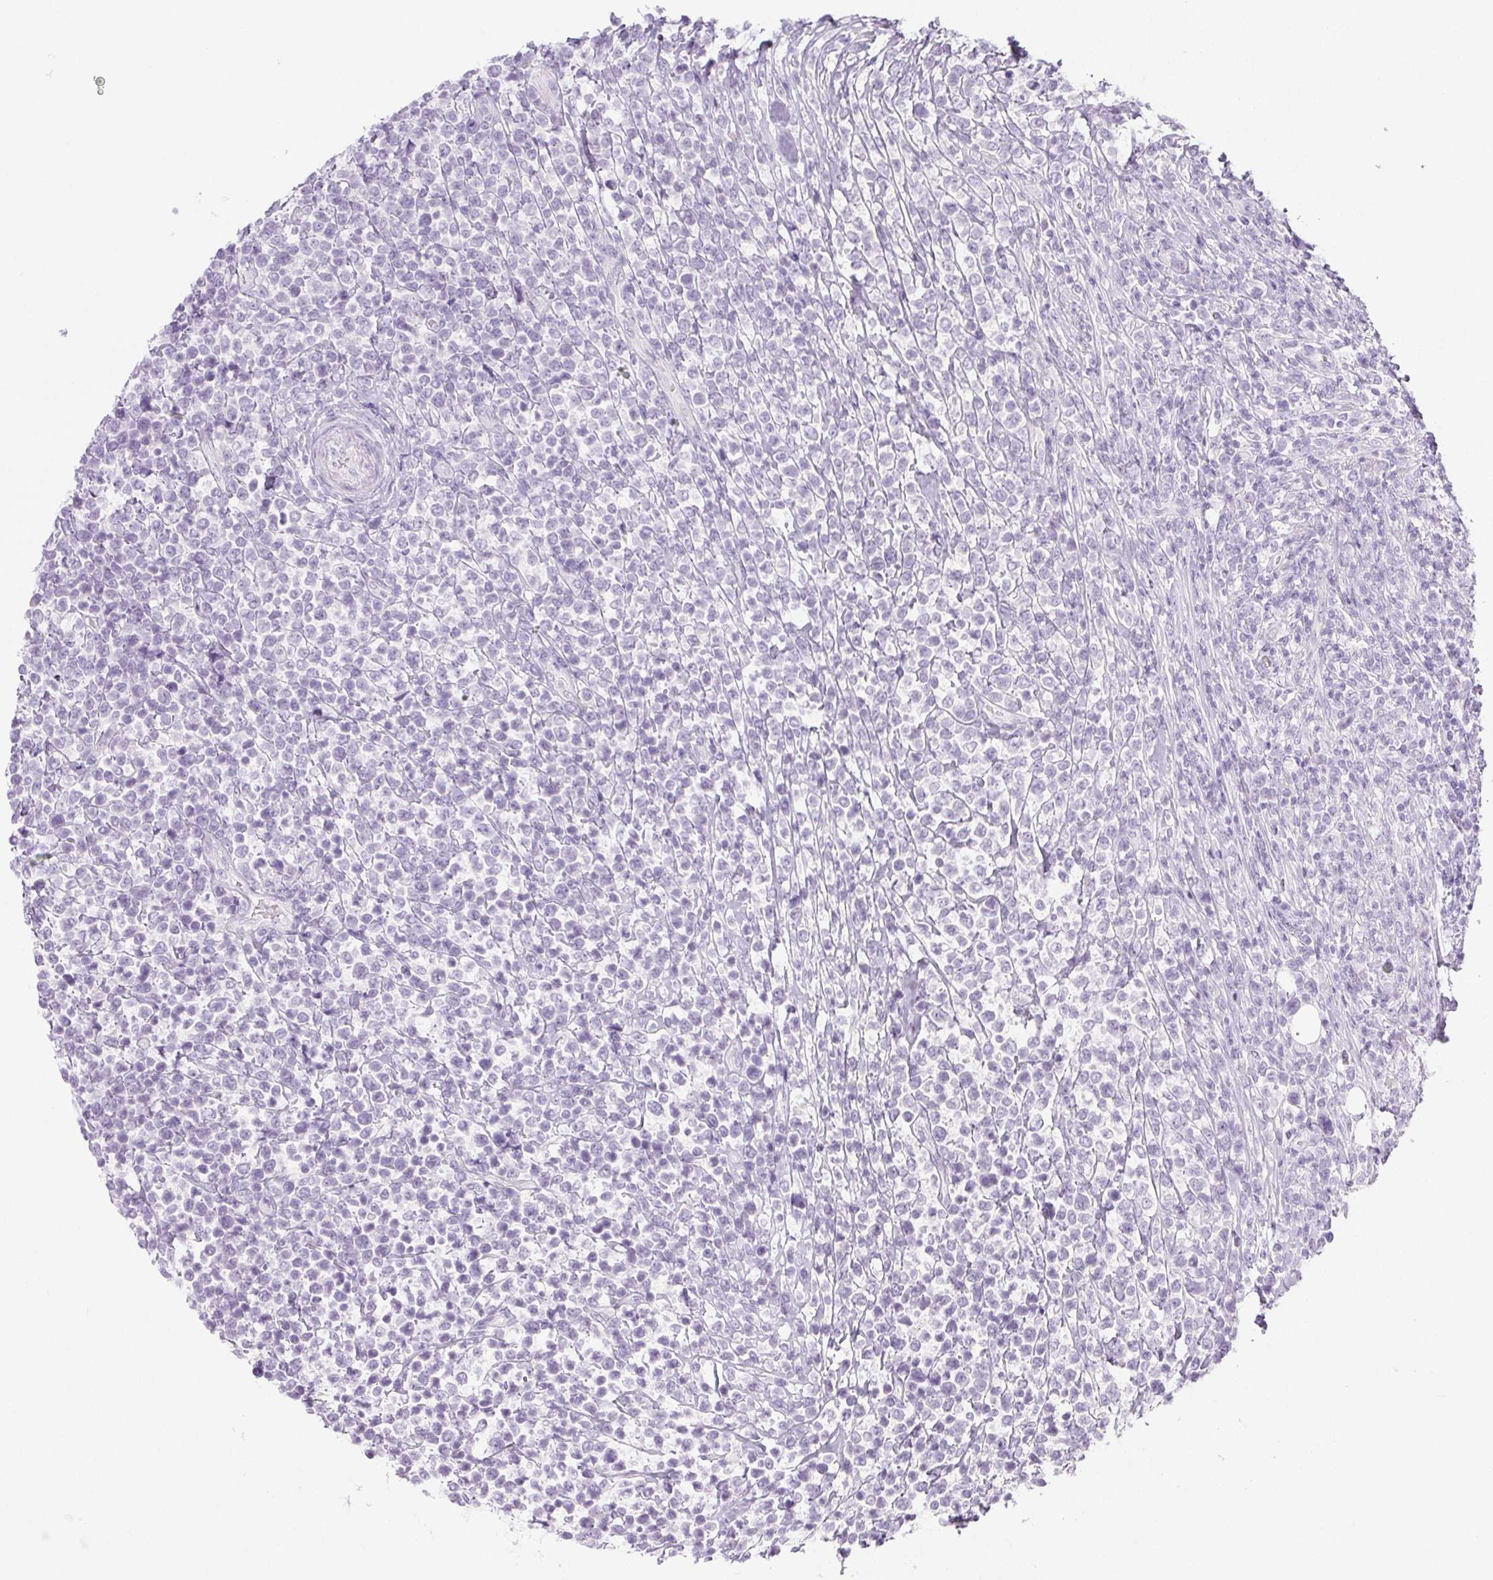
{"staining": {"intensity": "negative", "quantity": "none", "location": "none"}, "tissue": "lymphoma", "cell_type": "Tumor cells", "image_type": "cancer", "snomed": [{"axis": "morphology", "description": "Malignant lymphoma, non-Hodgkin's type, High grade"}, {"axis": "topography", "description": "Soft tissue"}], "caption": "High magnification brightfield microscopy of high-grade malignant lymphoma, non-Hodgkin's type stained with DAB (3,3'-diaminobenzidine) (brown) and counterstained with hematoxylin (blue): tumor cells show no significant positivity. (Immunohistochemistry (ihc), brightfield microscopy, high magnification).", "gene": "PI3", "patient": {"sex": "female", "age": 56}}